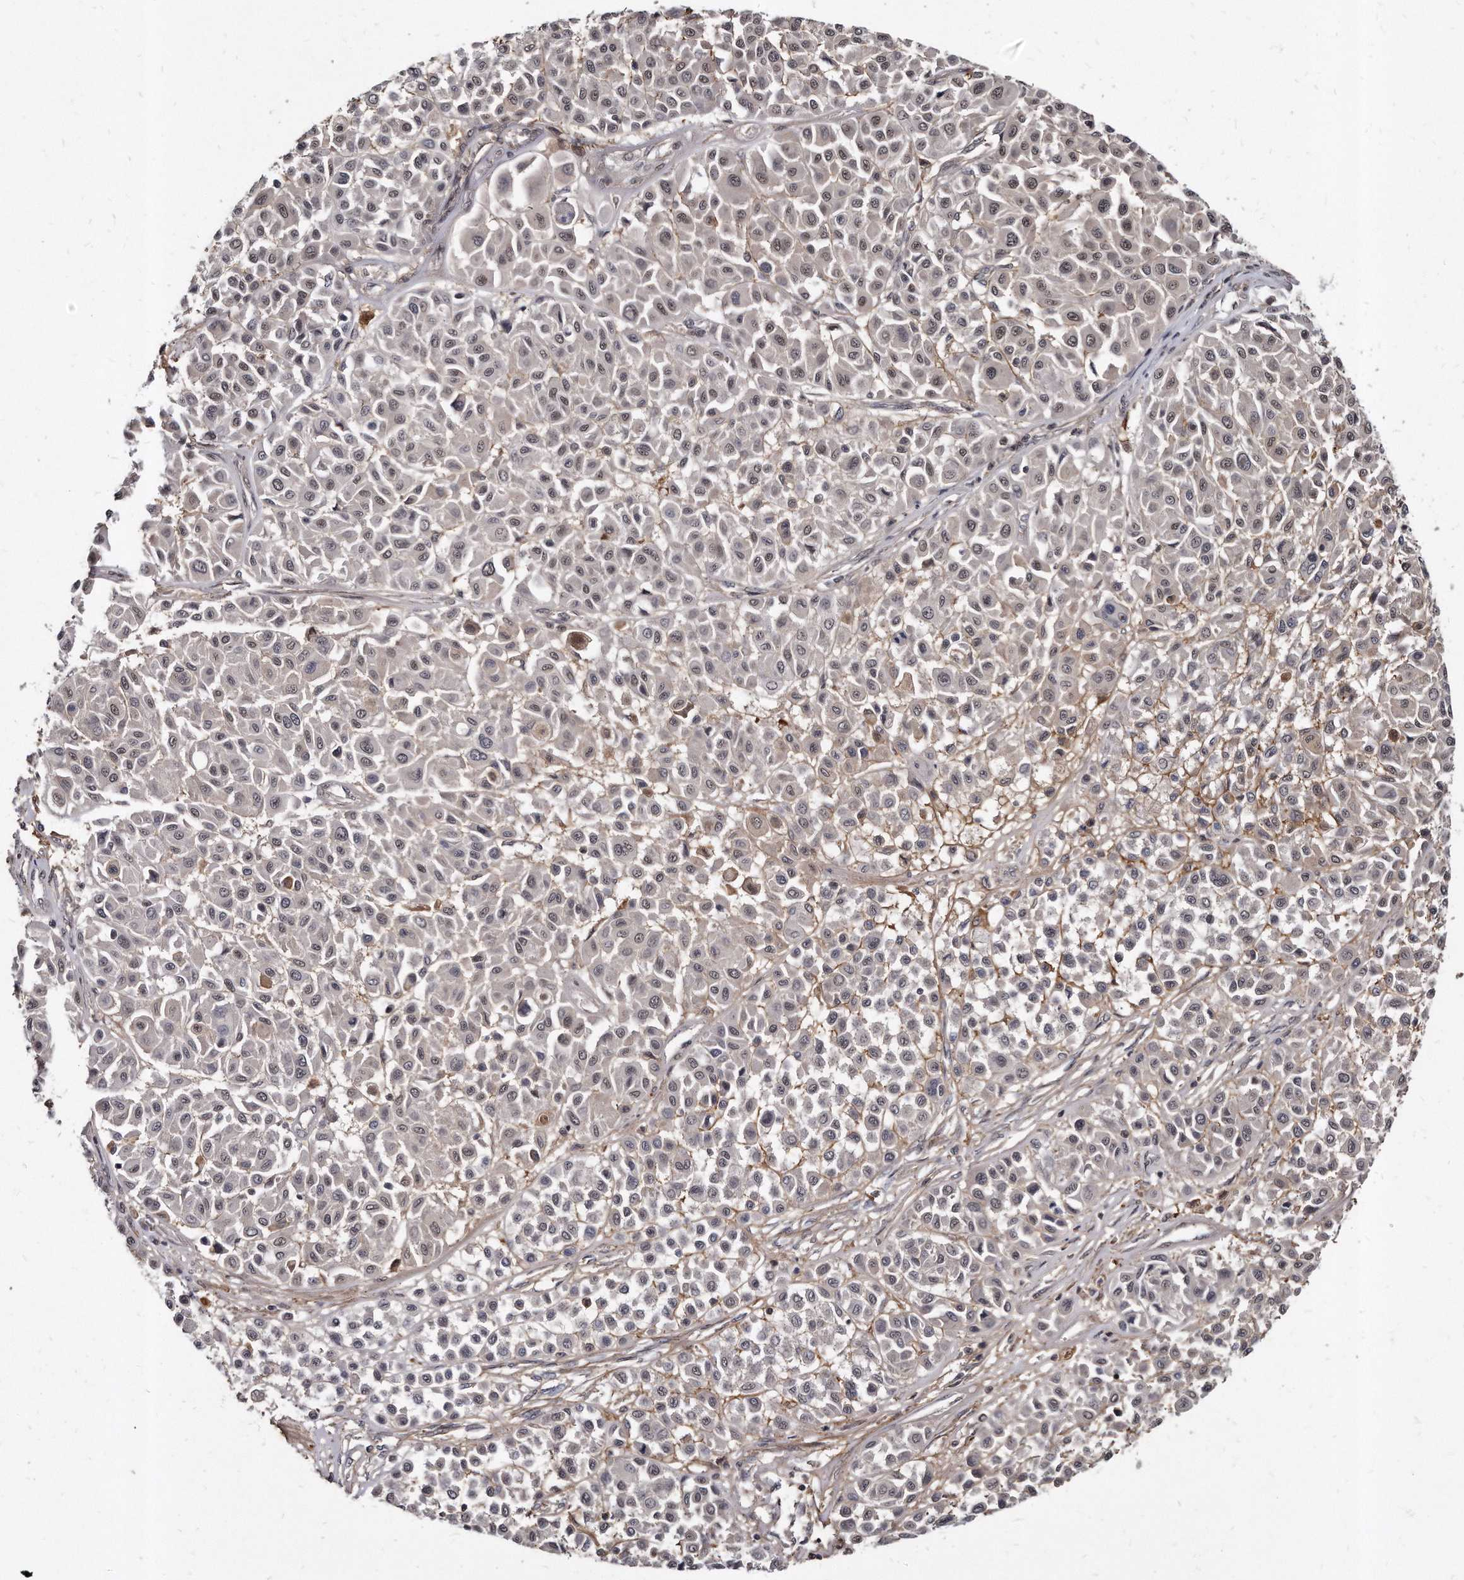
{"staining": {"intensity": "negative", "quantity": "none", "location": "none"}, "tissue": "melanoma", "cell_type": "Tumor cells", "image_type": "cancer", "snomed": [{"axis": "morphology", "description": "Malignant melanoma, Metastatic site"}, {"axis": "topography", "description": "Soft tissue"}], "caption": "DAB immunohistochemical staining of human melanoma exhibits no significant positivity in tumor cells.", "gene": "KLHDC3", "patient": {"sex": "male", "age": 41}}